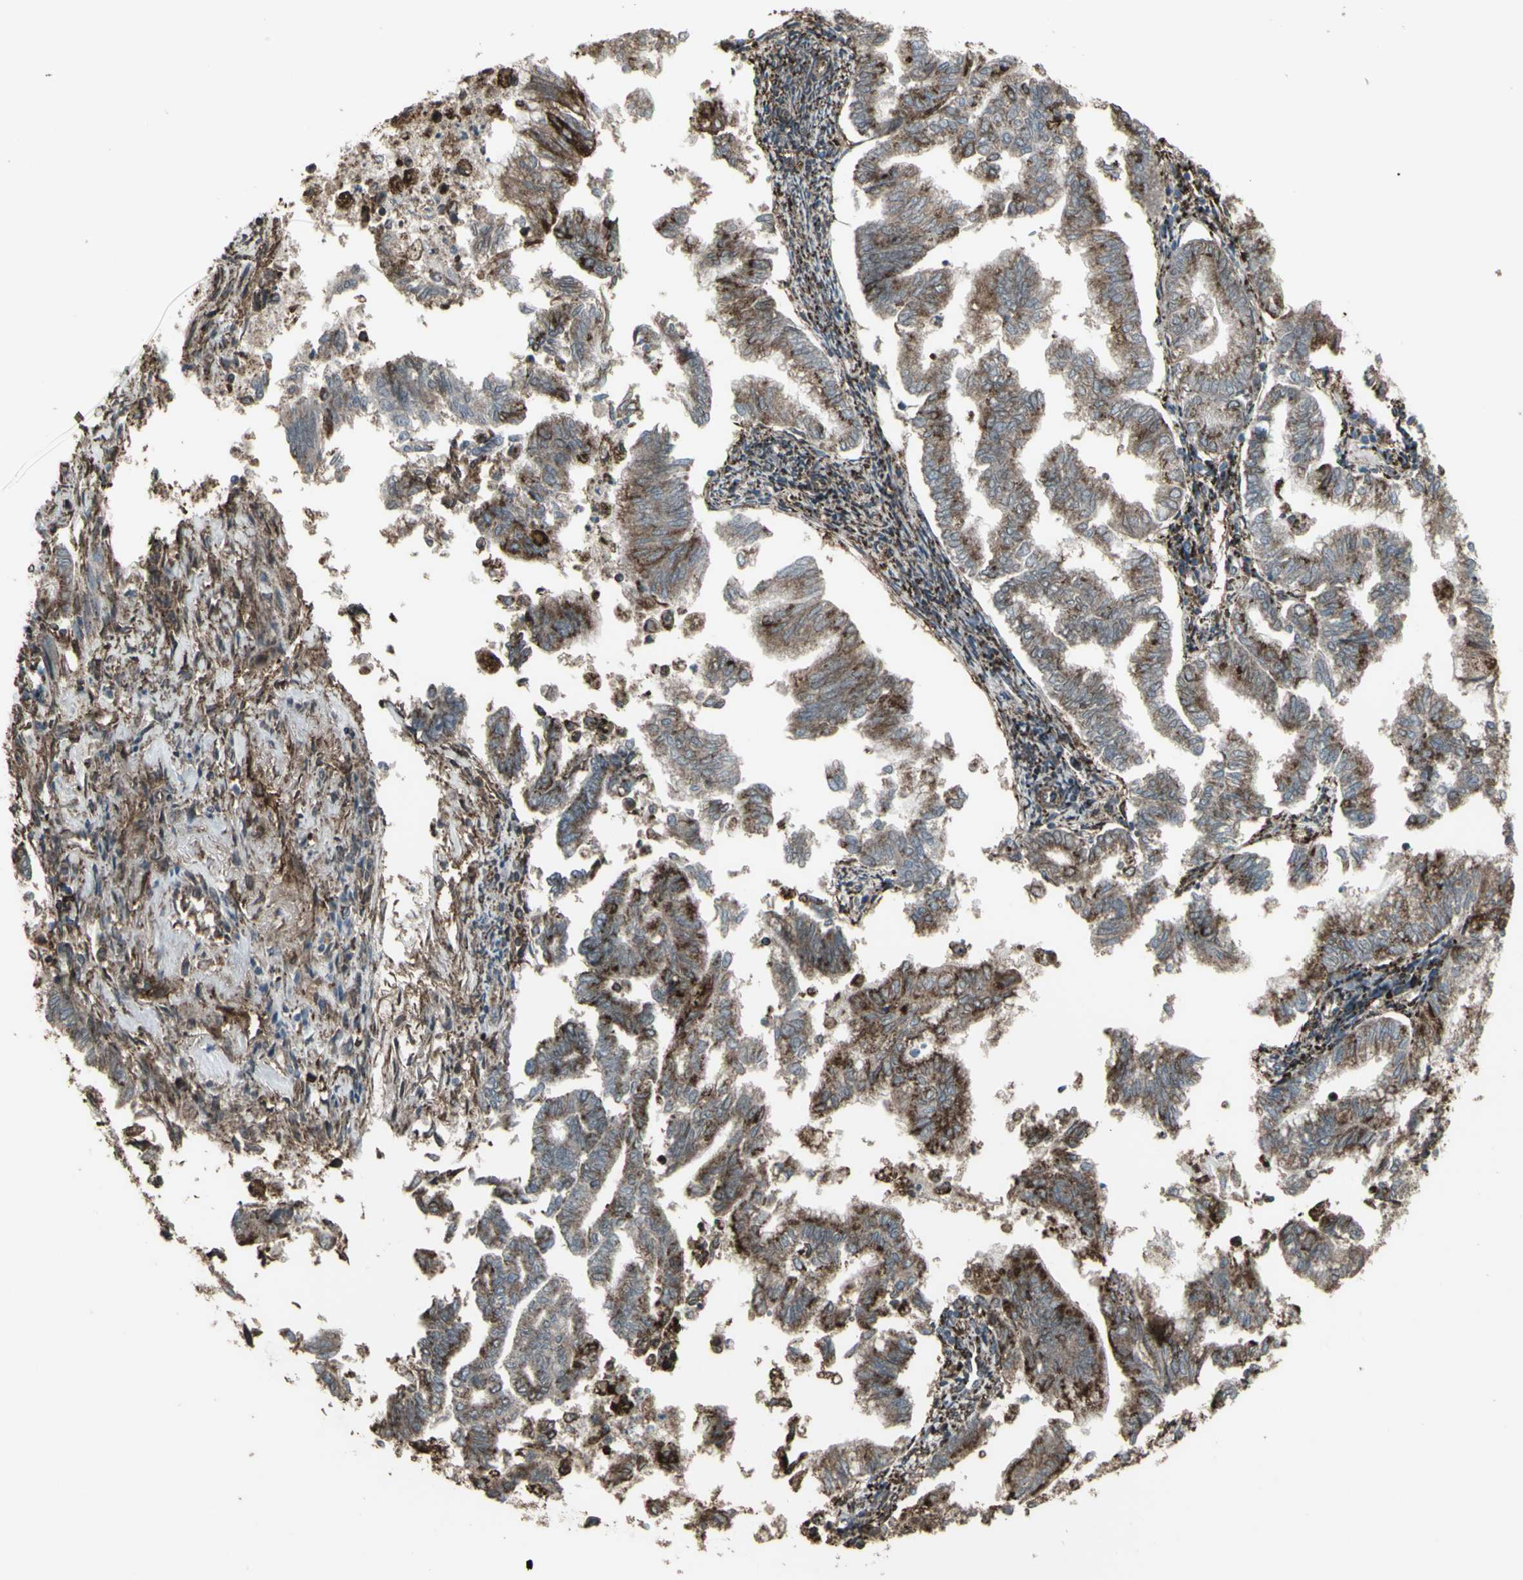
{"staining": {"intensity": "moderate", "quantity": "25%-75%", "location": "cytoplasmic/membranous"}, "tissue": "endometrial cancer", "cell_type": "Tumor cells", "image_type": "cancer", "snomed": [{"axis": "morphology", "description": "Necrosis, NOS"}, {"axis": "morphology", "description": "Adenocarcinoma, NOS"}, {"axis": "topography", "description": "Endometrium"}], "caption": "Immunohistochemistry of human endometrial adenocarcinoma reveals medium levels of moderate cytoplasmic/membranous expression in about 25%-75% of tumor cells.", "gene": "SMO", "patient": {"sex": "female", "age": 79}}